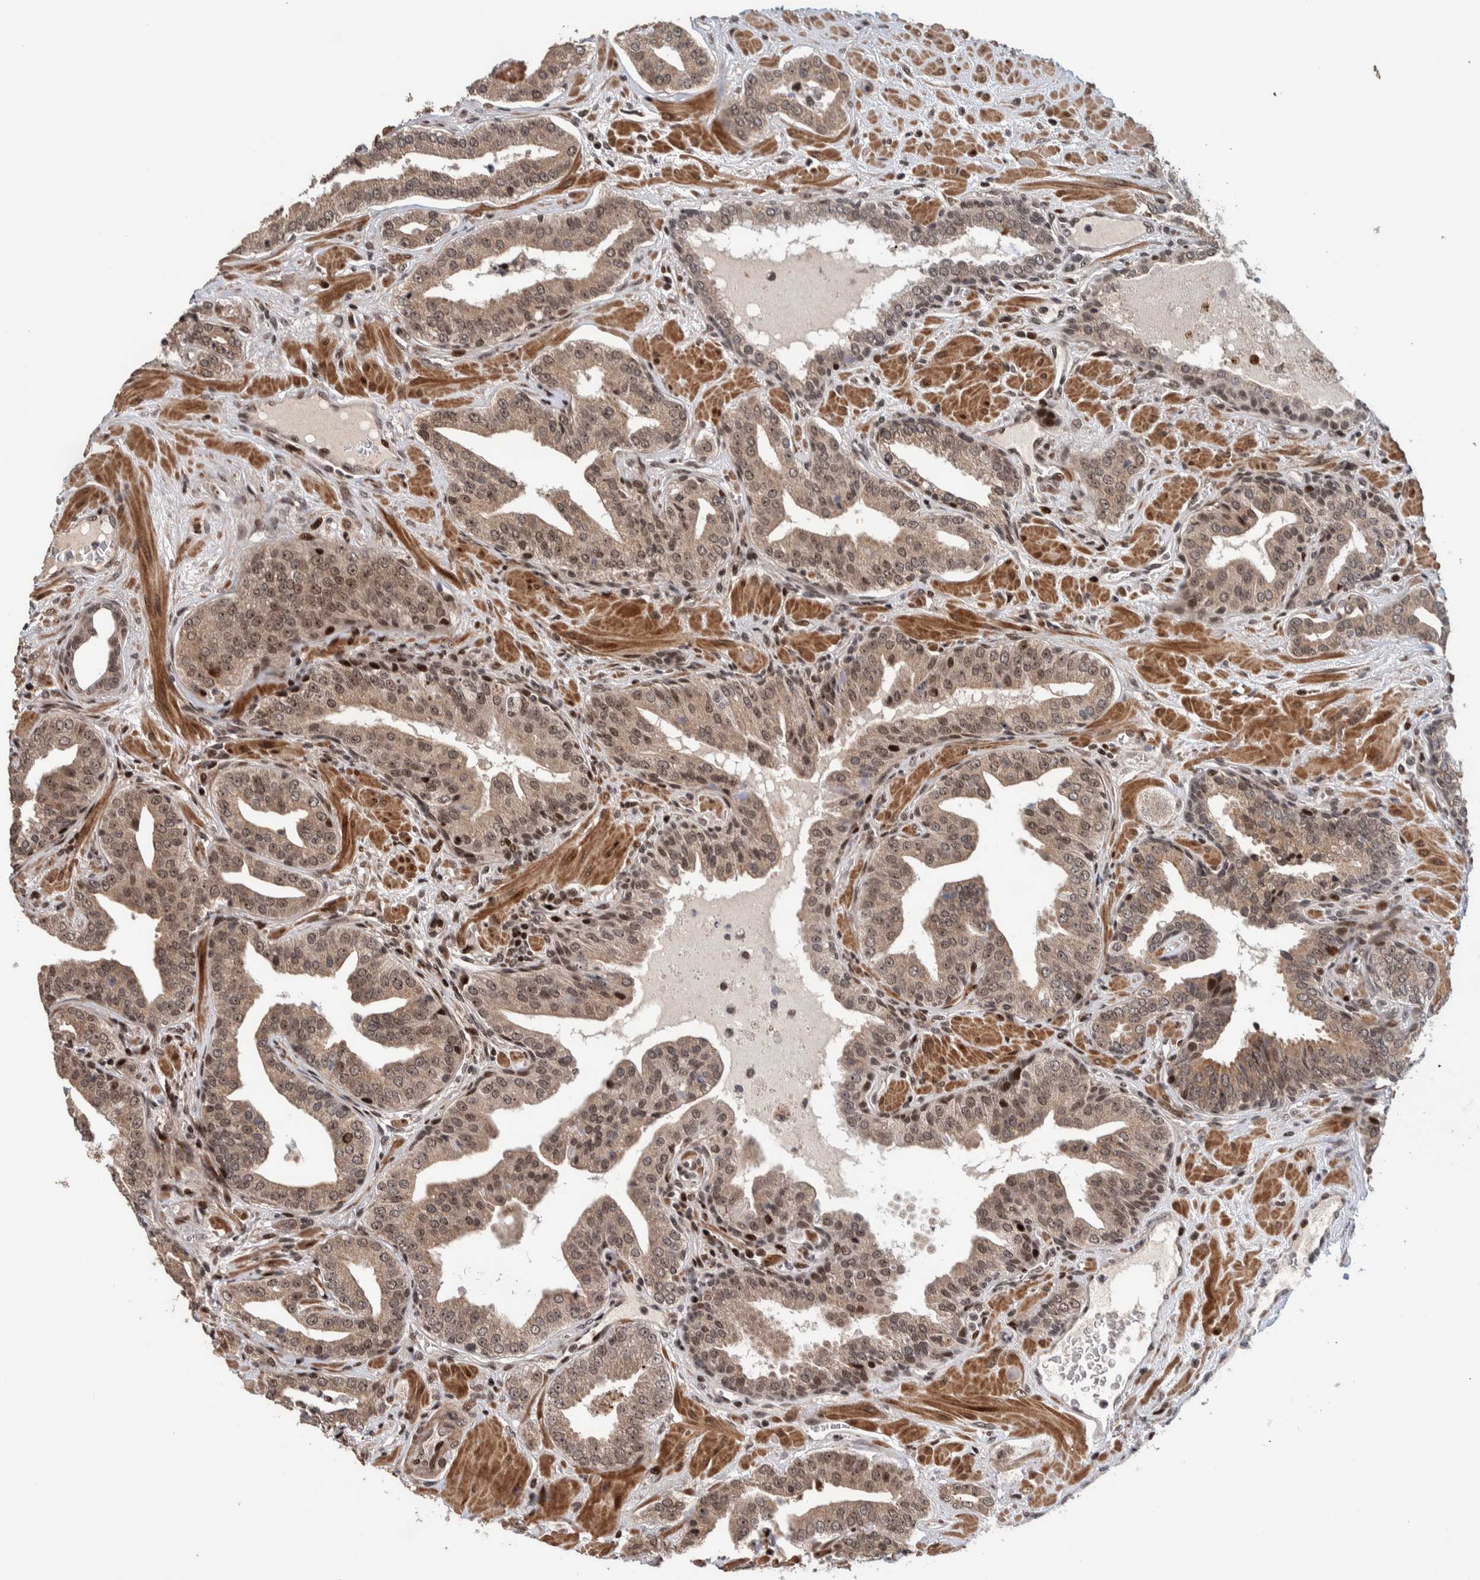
{"staining": {"intensity": "weak", "quantity": ">75%", "location": "cytoplasmic/membranous,nuclear"}, "tissue": "prostate cancer", "cell_type": "Tumor cells", "image_type": "cancer", "snomed": [{"axis": "morphology", "description": "Adenocarcinoma, Low grade"}, {"axis": "topography", "description": "Prostate"}], "caption": "Human prostate adenocarcinoma (low-grade) stained for a protein (brown) displays weak cytoplasmic/membranous and nuclear positive staining in about >75% of tumor cells.", "gene": "CHD4", "patient": {"sex": "male", "age": 62}}